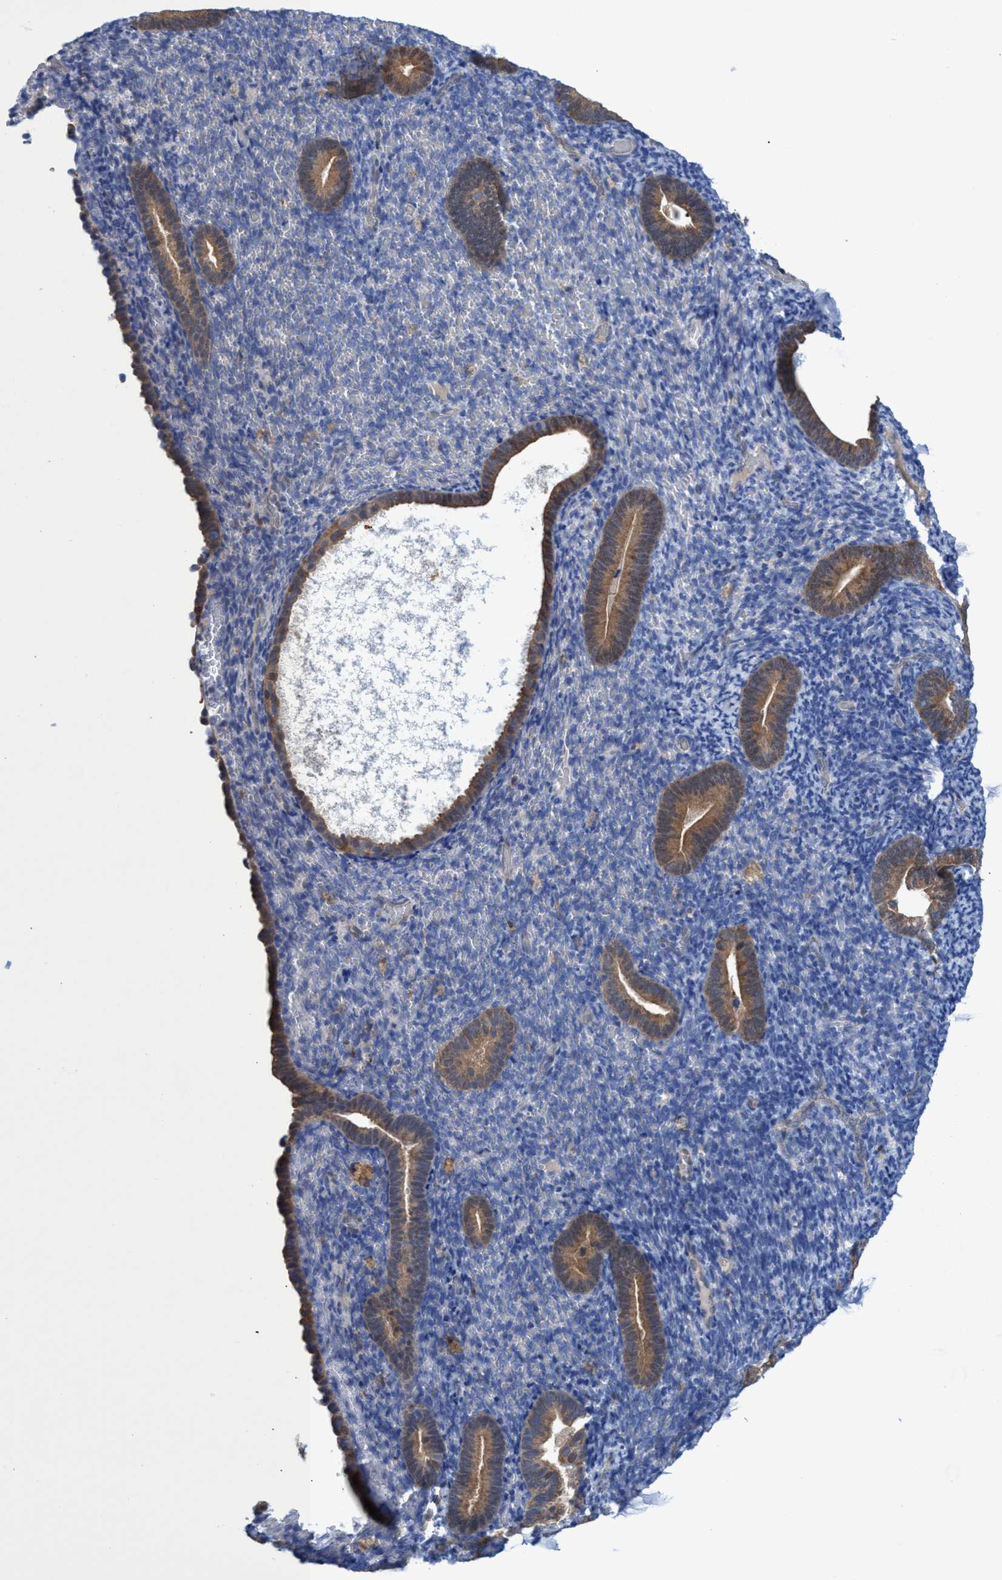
{"staining": {"intensity": "negative", "quantity": "none", "location": "none"}, "tissue": "endometrium", "cell_type": "Cells in endometrial stroma", "image_type": "normal", "snomed": [{"axis": "morphology", "description": "Normal tissue, NOS"}, {"axis": "topography", "description": "Endometrium"}], "caption": "Human endometrium stained for a protein using immunohistochemistry shows no staining in cells in endometrial stroma.", "gene": "PNPO", "patient": {"sex": "female", "age": 51}}